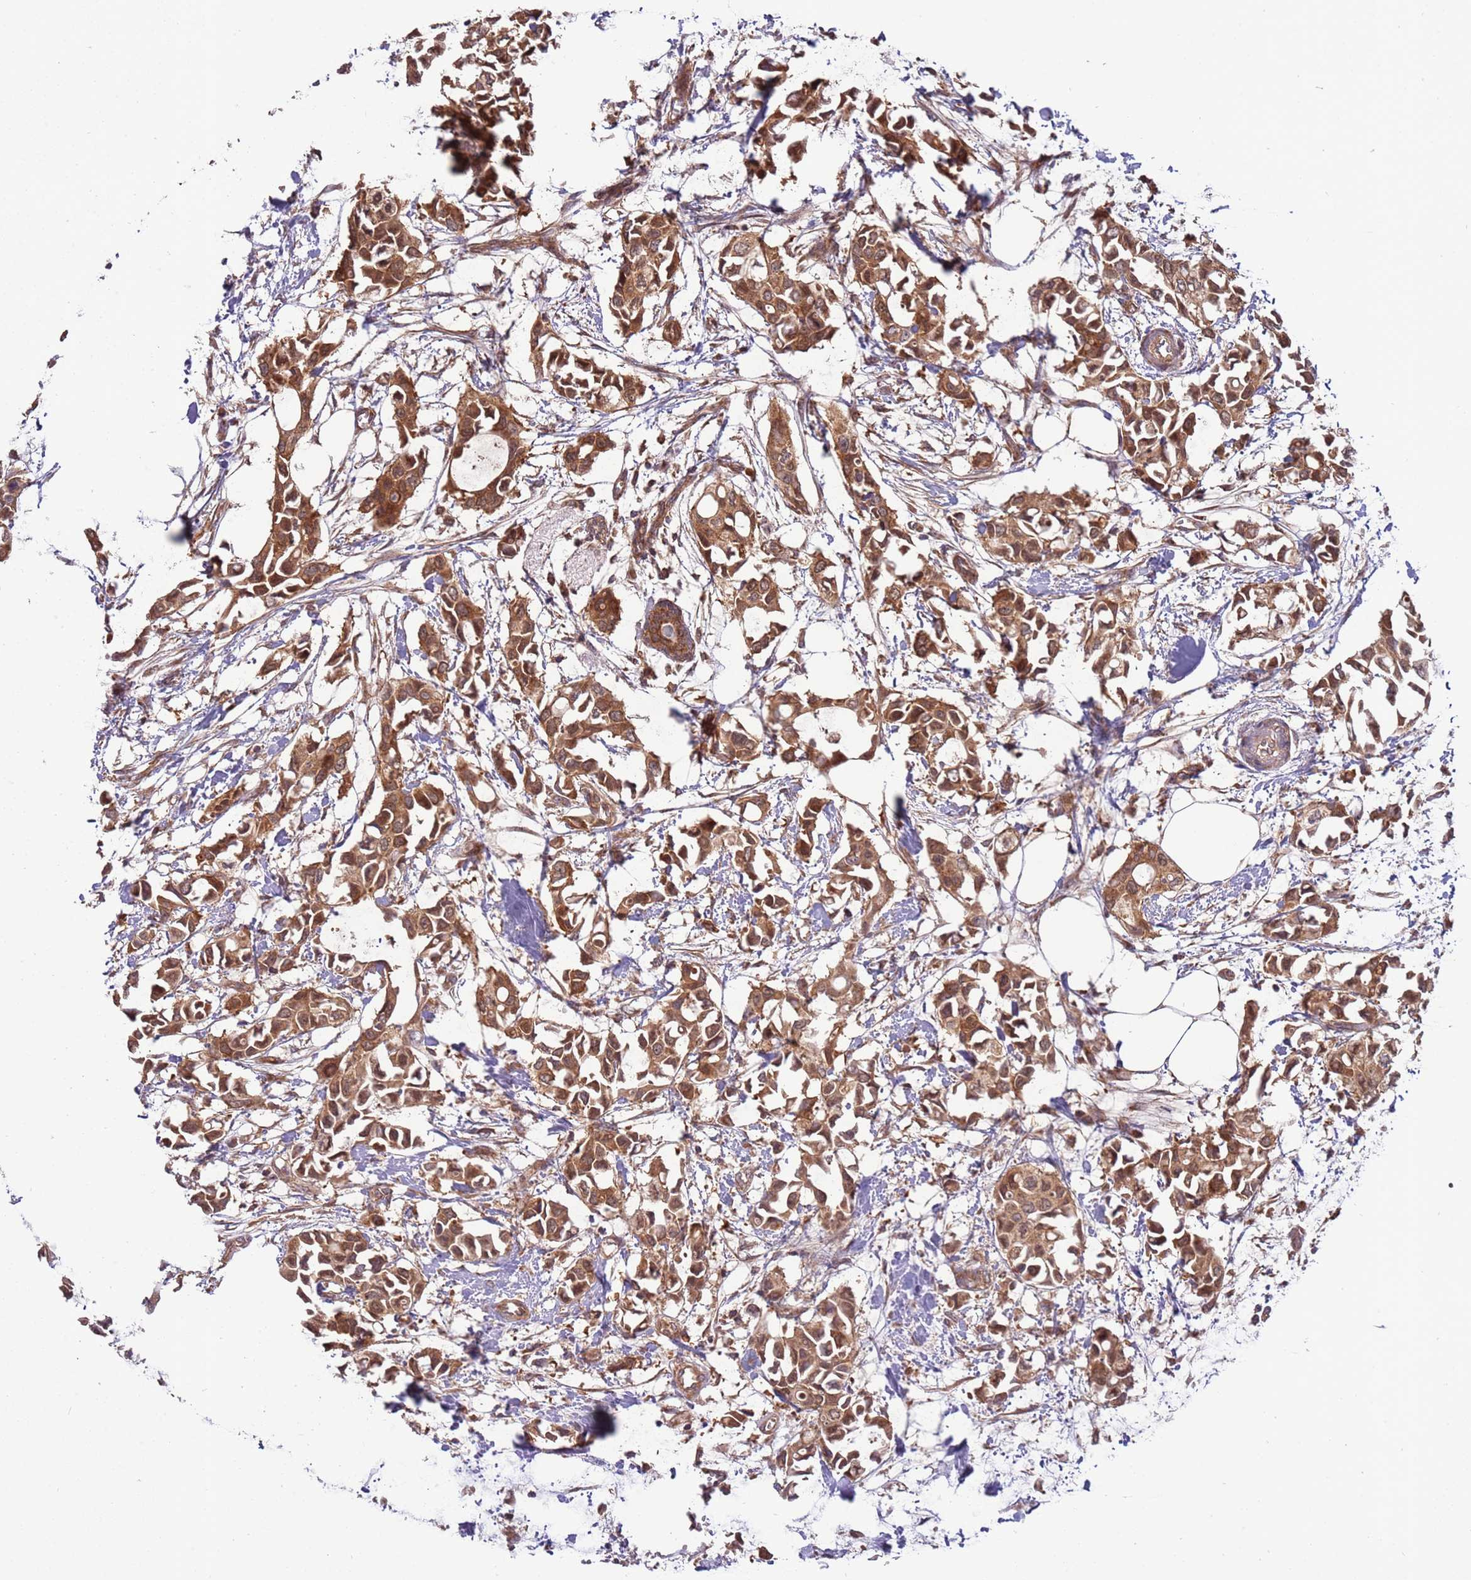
{"staining": {"intensity": "moderate", "quantity": ">75%", "location": "cytoplasmic/membranous,nuclear"}, "tissue": "breast cancer", "cell_type": "Tumor cells", "image_type": "cancer", "snomed": [{"axis": "morphology", "description": "Duct carcinoma"}, {"axis": "topography", "description": "Breast"}], "caption": "High-power microscopy captured an immunohistochemistry (IHC) image of breast infiltrating ductal carcinoma, revealing moderate cytoplasmic/membranous and nuclear positivity in approximately >75% of tumor cells.", "gene": "UQCRQ", "patient": {"sex": "female", "age": 41}}